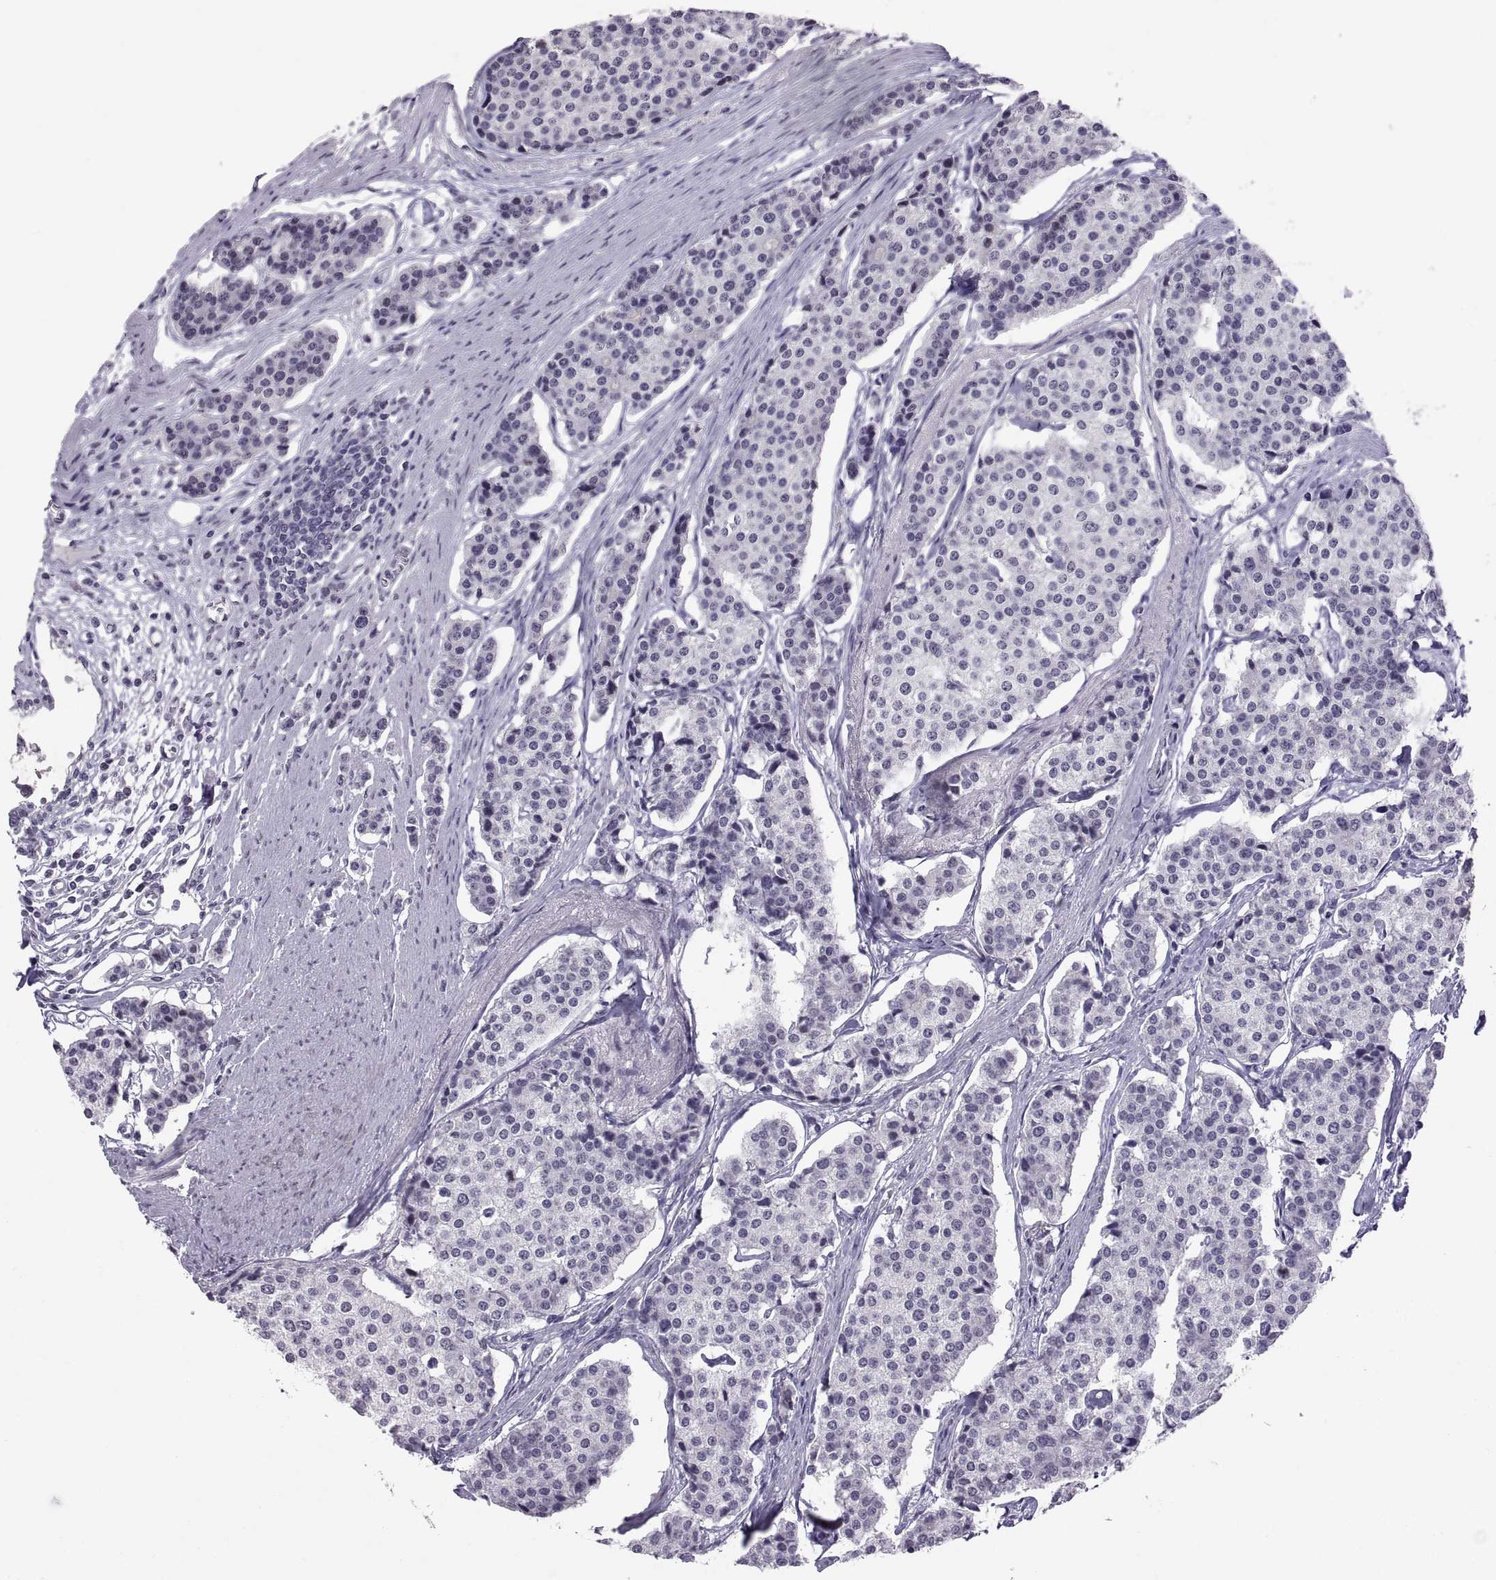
{"staining": {"intensity": "negative", "quantity": "none", "location": "none"}, "tissue": "carcinoid", "cell_type": "Tumor cells", "image_type": "cancer", "snomed": [{"axis": "morphology", "description": "Carcinoid, malignant, NOS"}, {"axis": "topography", "description": "Small intestine"}], "caption": "This is an immunohistochemistry (IHC) image of carcinoid. There is no staining in tumor cells.", "gene": "KRT77", "patient": {"sex": "female", "age": 65}}